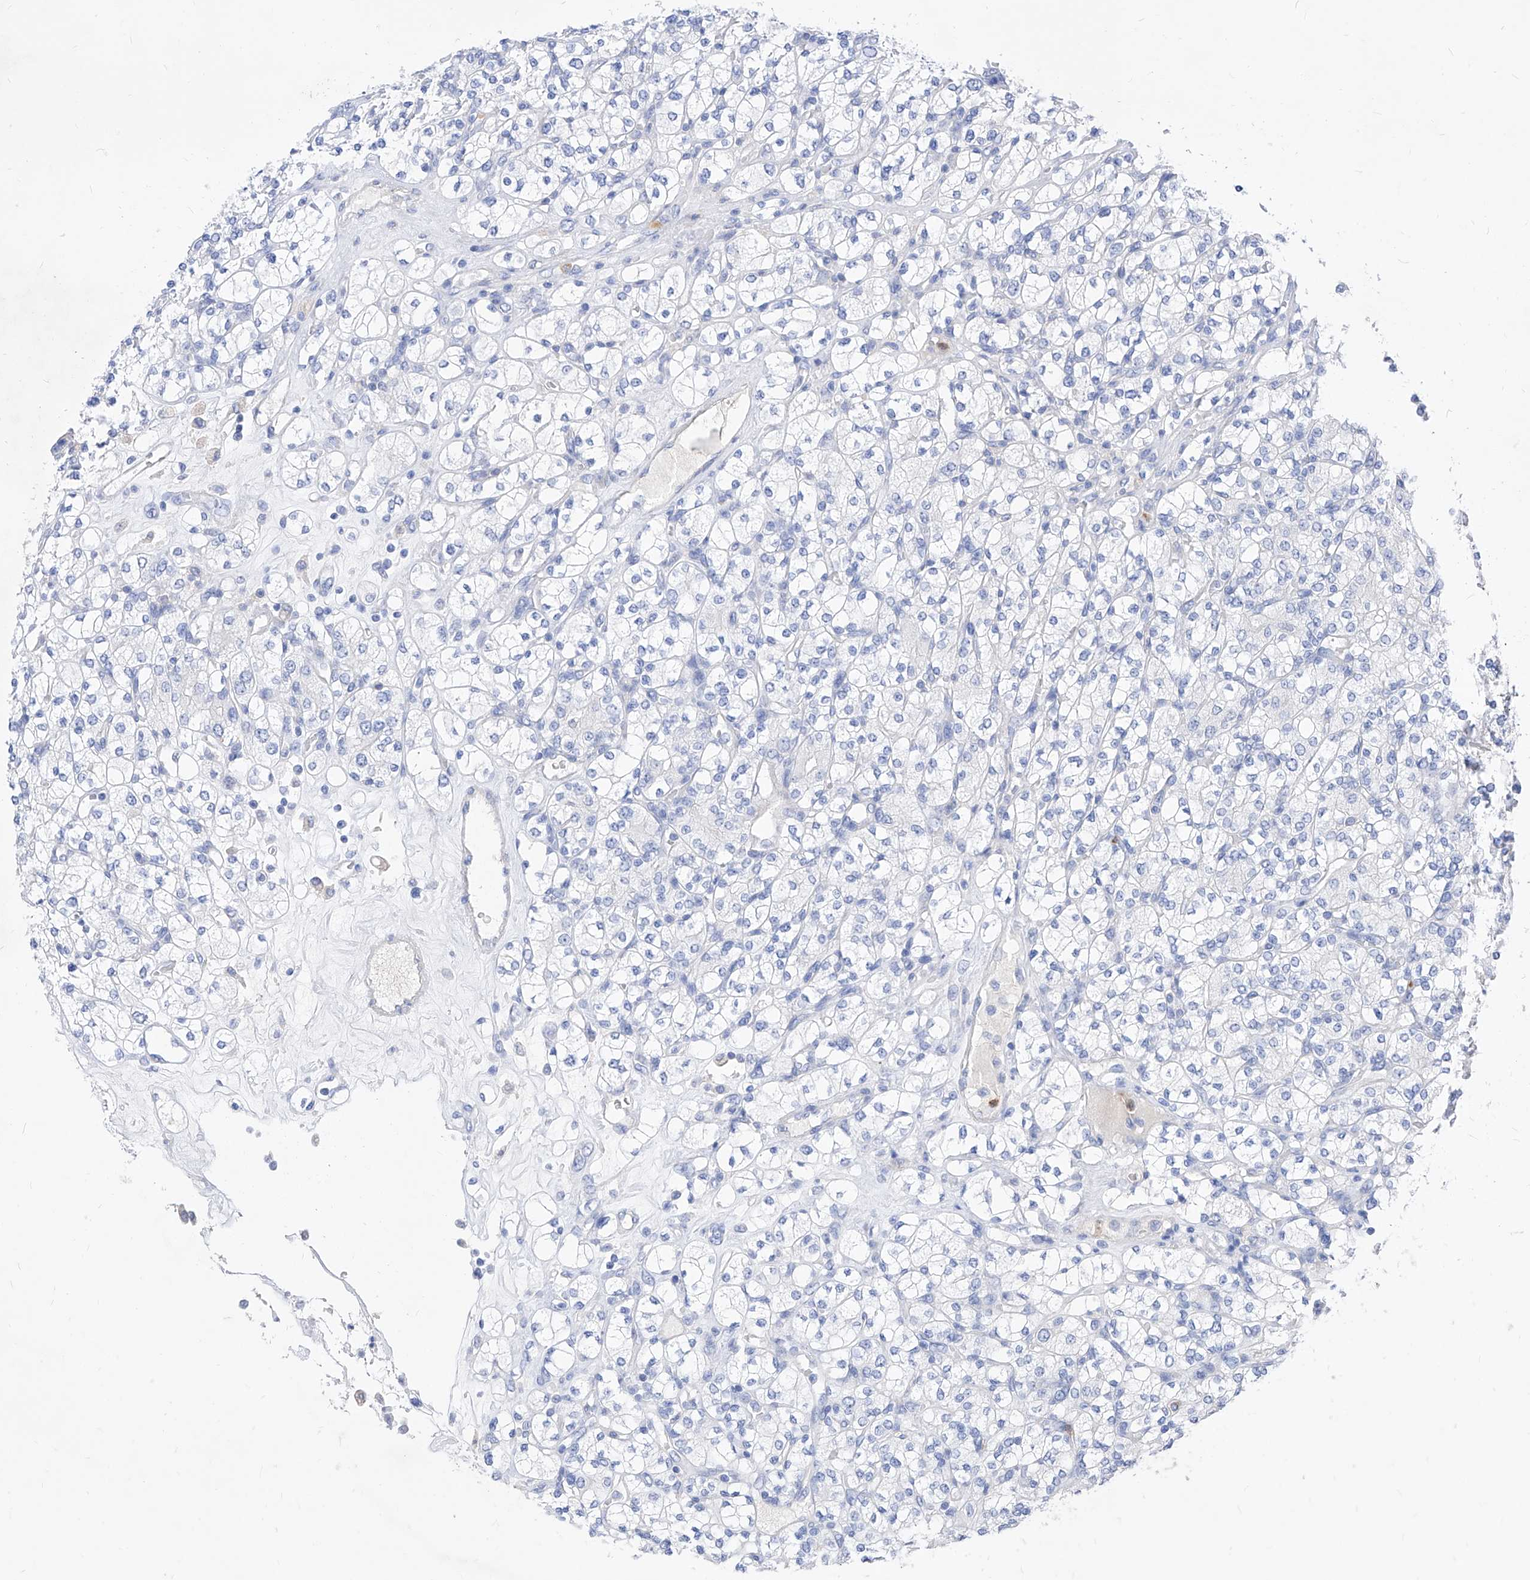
{"staining": {"intensity": "negative", "quantity": "none", "location": "none"}, "tissue": "renal cancer", "cell_type": "Tumor cells", "image_type": "cancer", "snomed": [{"axis": "morphology", "description": "Adenocarcinoma, NOS"}, {"axis": "topography", "description": "Kidney"}], "caption": "Immunohistochemistry (IHC) of human renal cancer (adenocarcinoma) displays no staining in tumor cells.", "gene": "VAX1", "patient": {"sex": "male", "age": 77}}